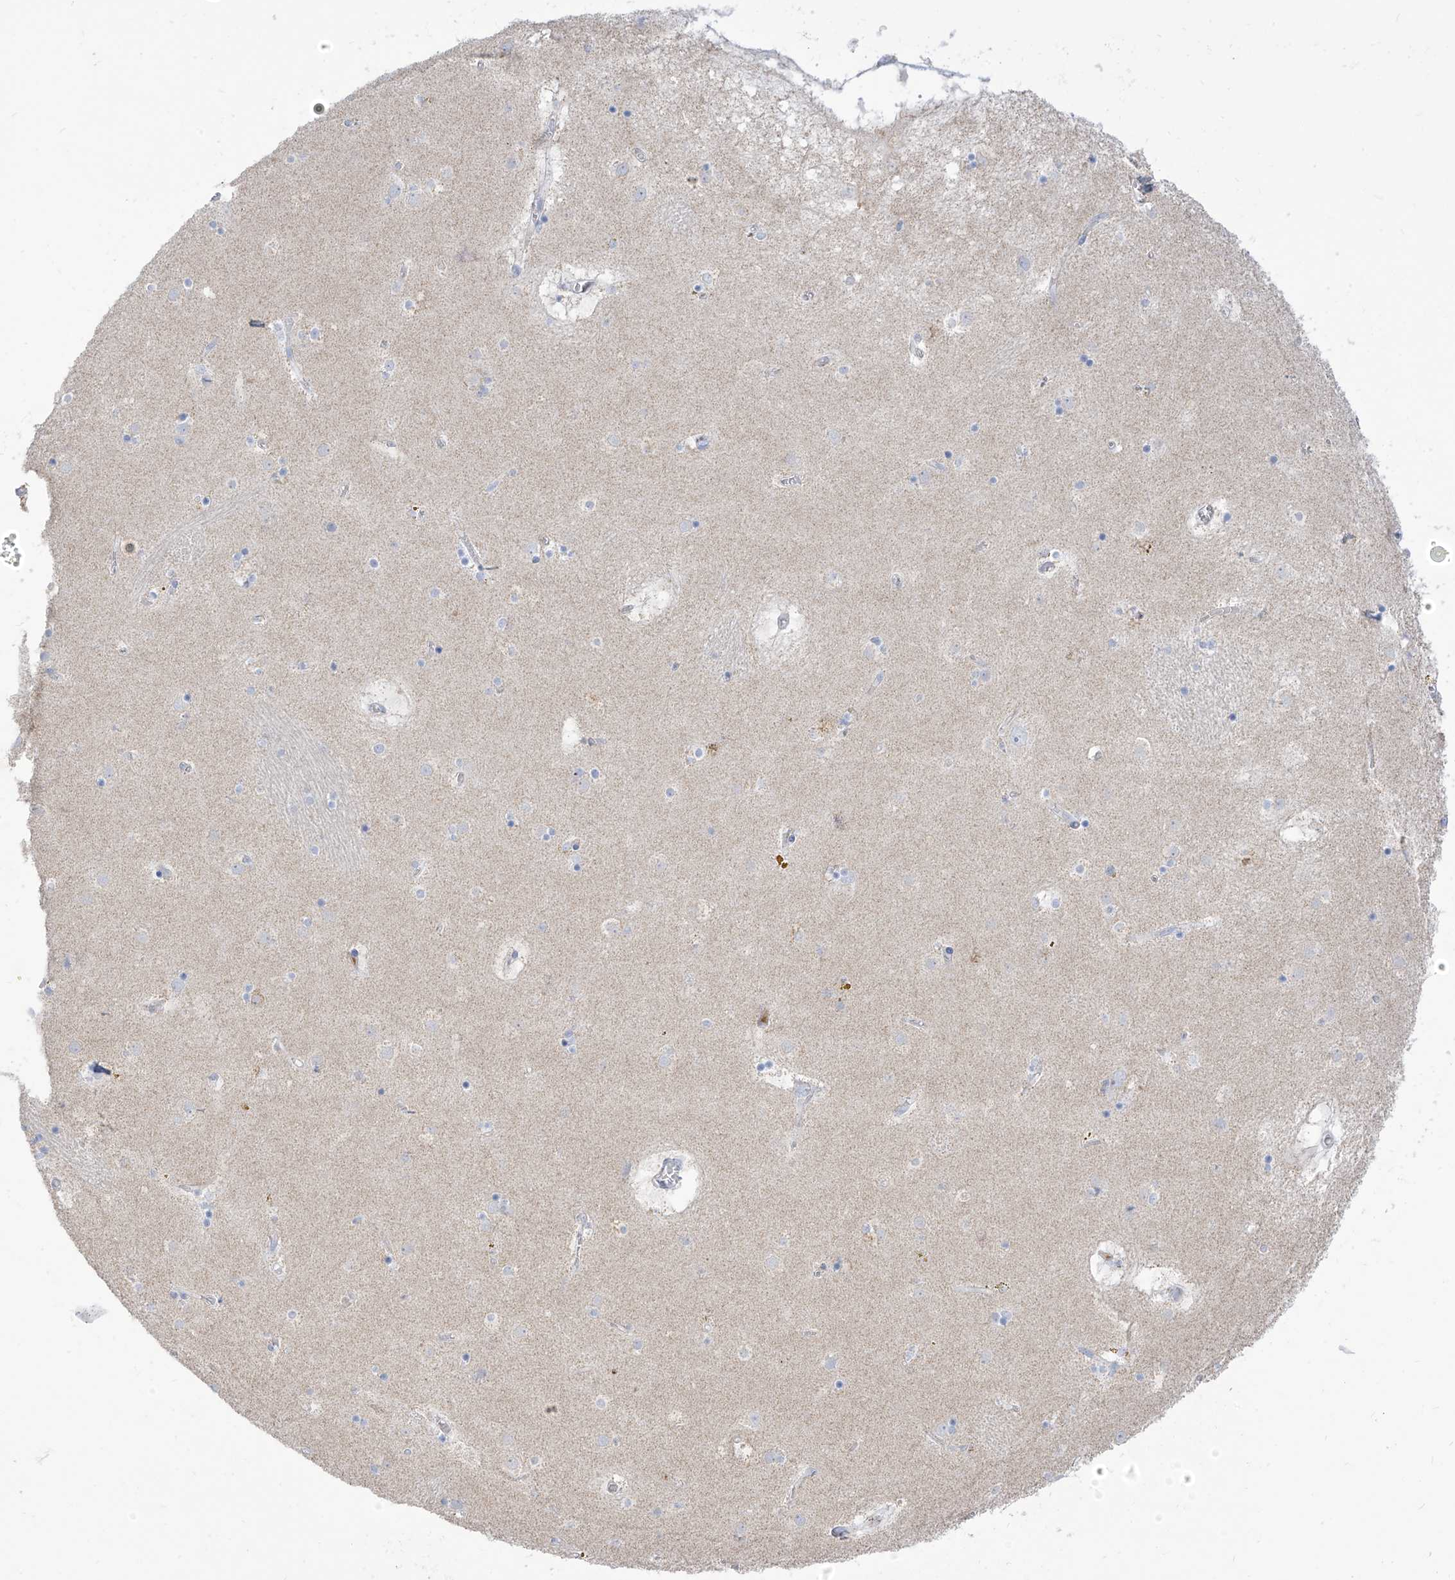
{"staining": {"intensity": "negative", "quantity": "none", "location": "none"}, "tissue": "caudate", "cell_type": "Glial cells", "image_type": "normal", "snomed": [{"axis": "morphology", "description": "Normal tissue, NOS"}, {"axis": "topography", "description": "Lateral ventricle wall"}], "caption": "A histopathology image of human caudate is negative for staining in glial cells. The staining is performed using DAB (3,3'-diaminobenzidine) brown chromogen with nuclei counter-stained in using hematoxylin.", "gene": "ZNF404", "patient": {"sex": "male", "age": 70}}